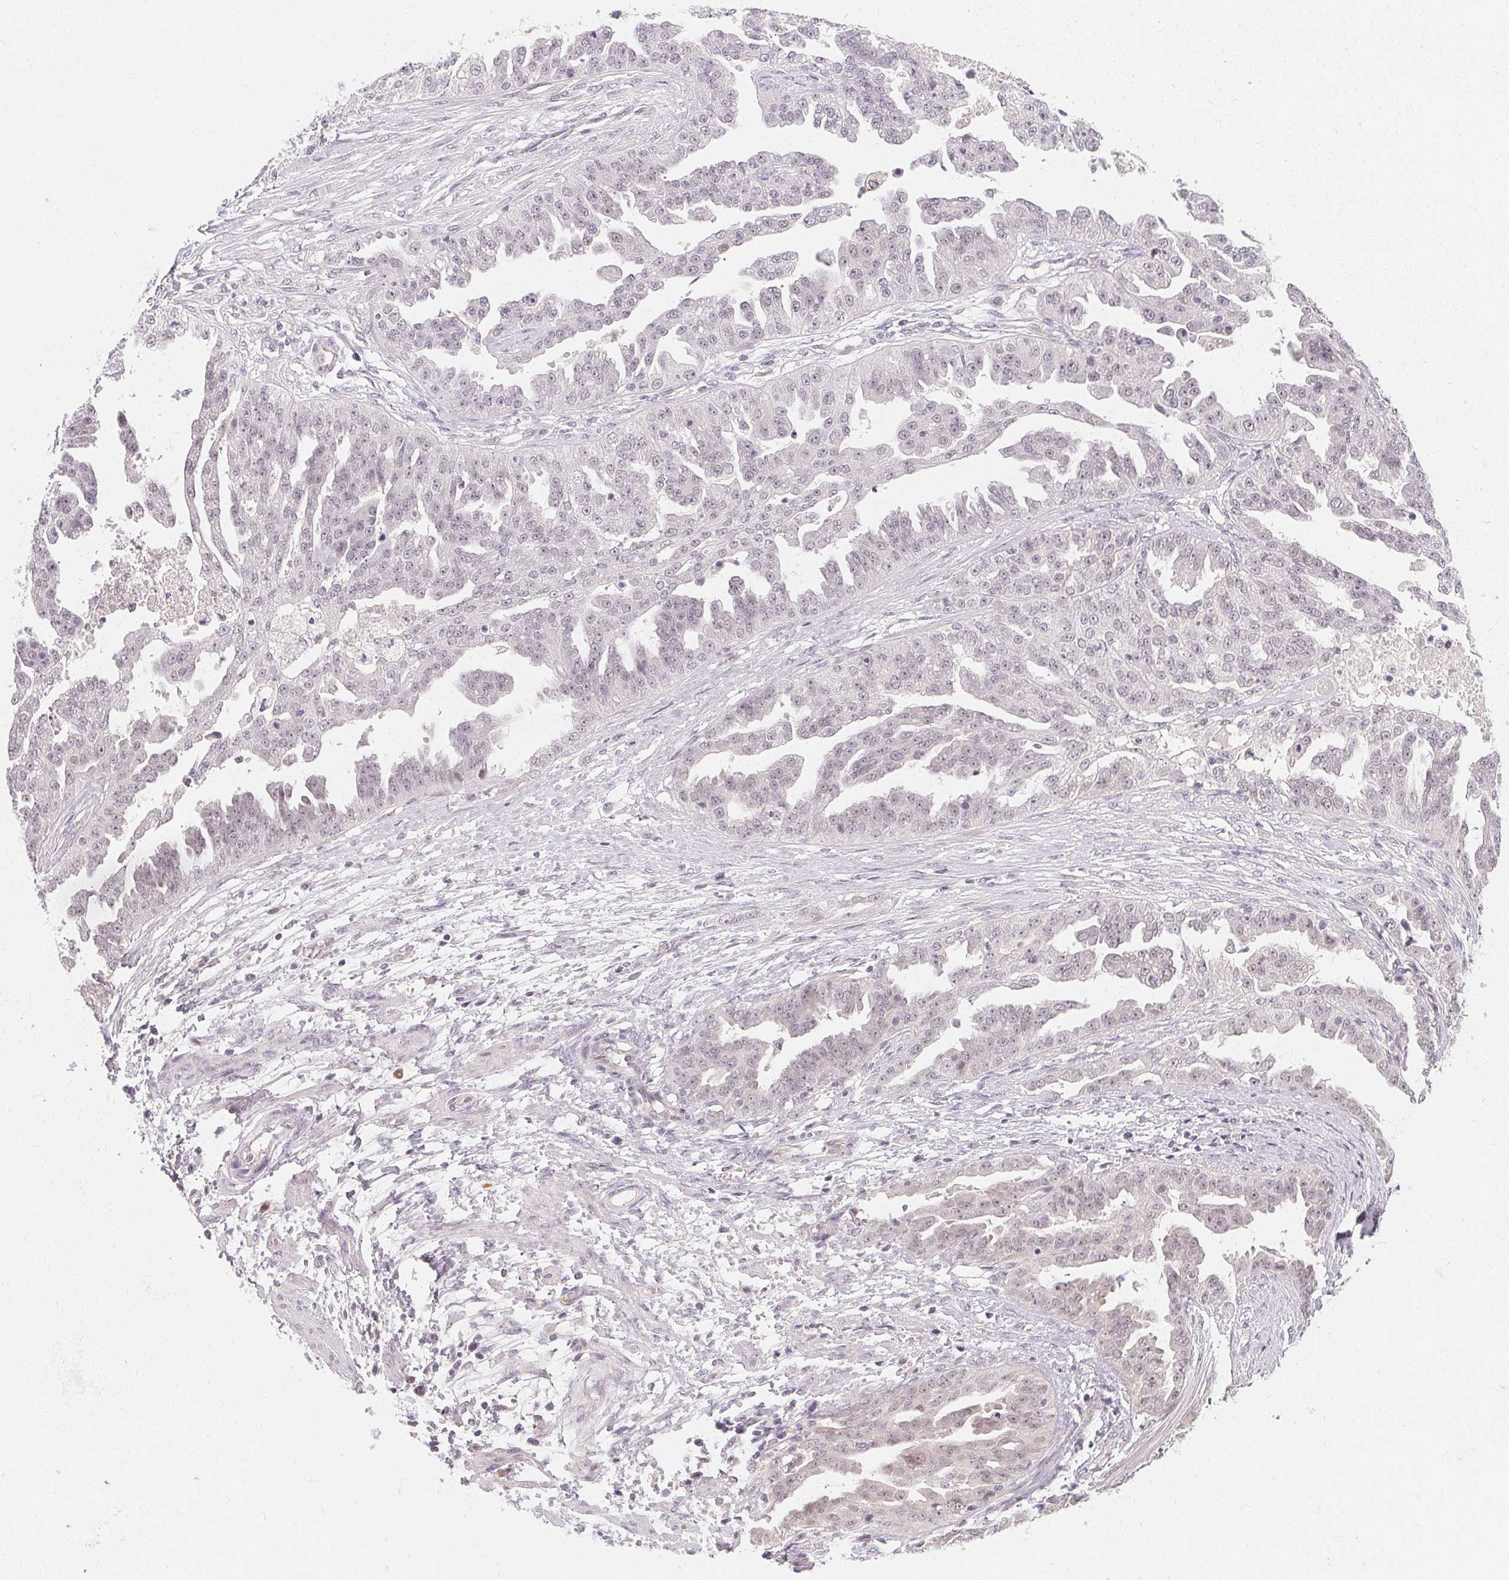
{"staining": {"intensity": "negative", "quantity": "none", "location": "none"}, "tissue": "ovarian cancer", "cell_type": "Tumor cells", "image_type": "cancer", "snomed": [{"axis": "morphology", "description": "Cystadenocarcinoma, serous, NOS"}, {"axis": "topography", "description": "Ovary"}], "caption": "DAB (3,3'-diaminobenzidine) immunohistochemical staining of human ovarian cancer (serous cystadenocarcinoma) displays no significant expression in tumor cells.", "gene": "CLCNKB", "patient": {"sex": "female", "age": 58}}